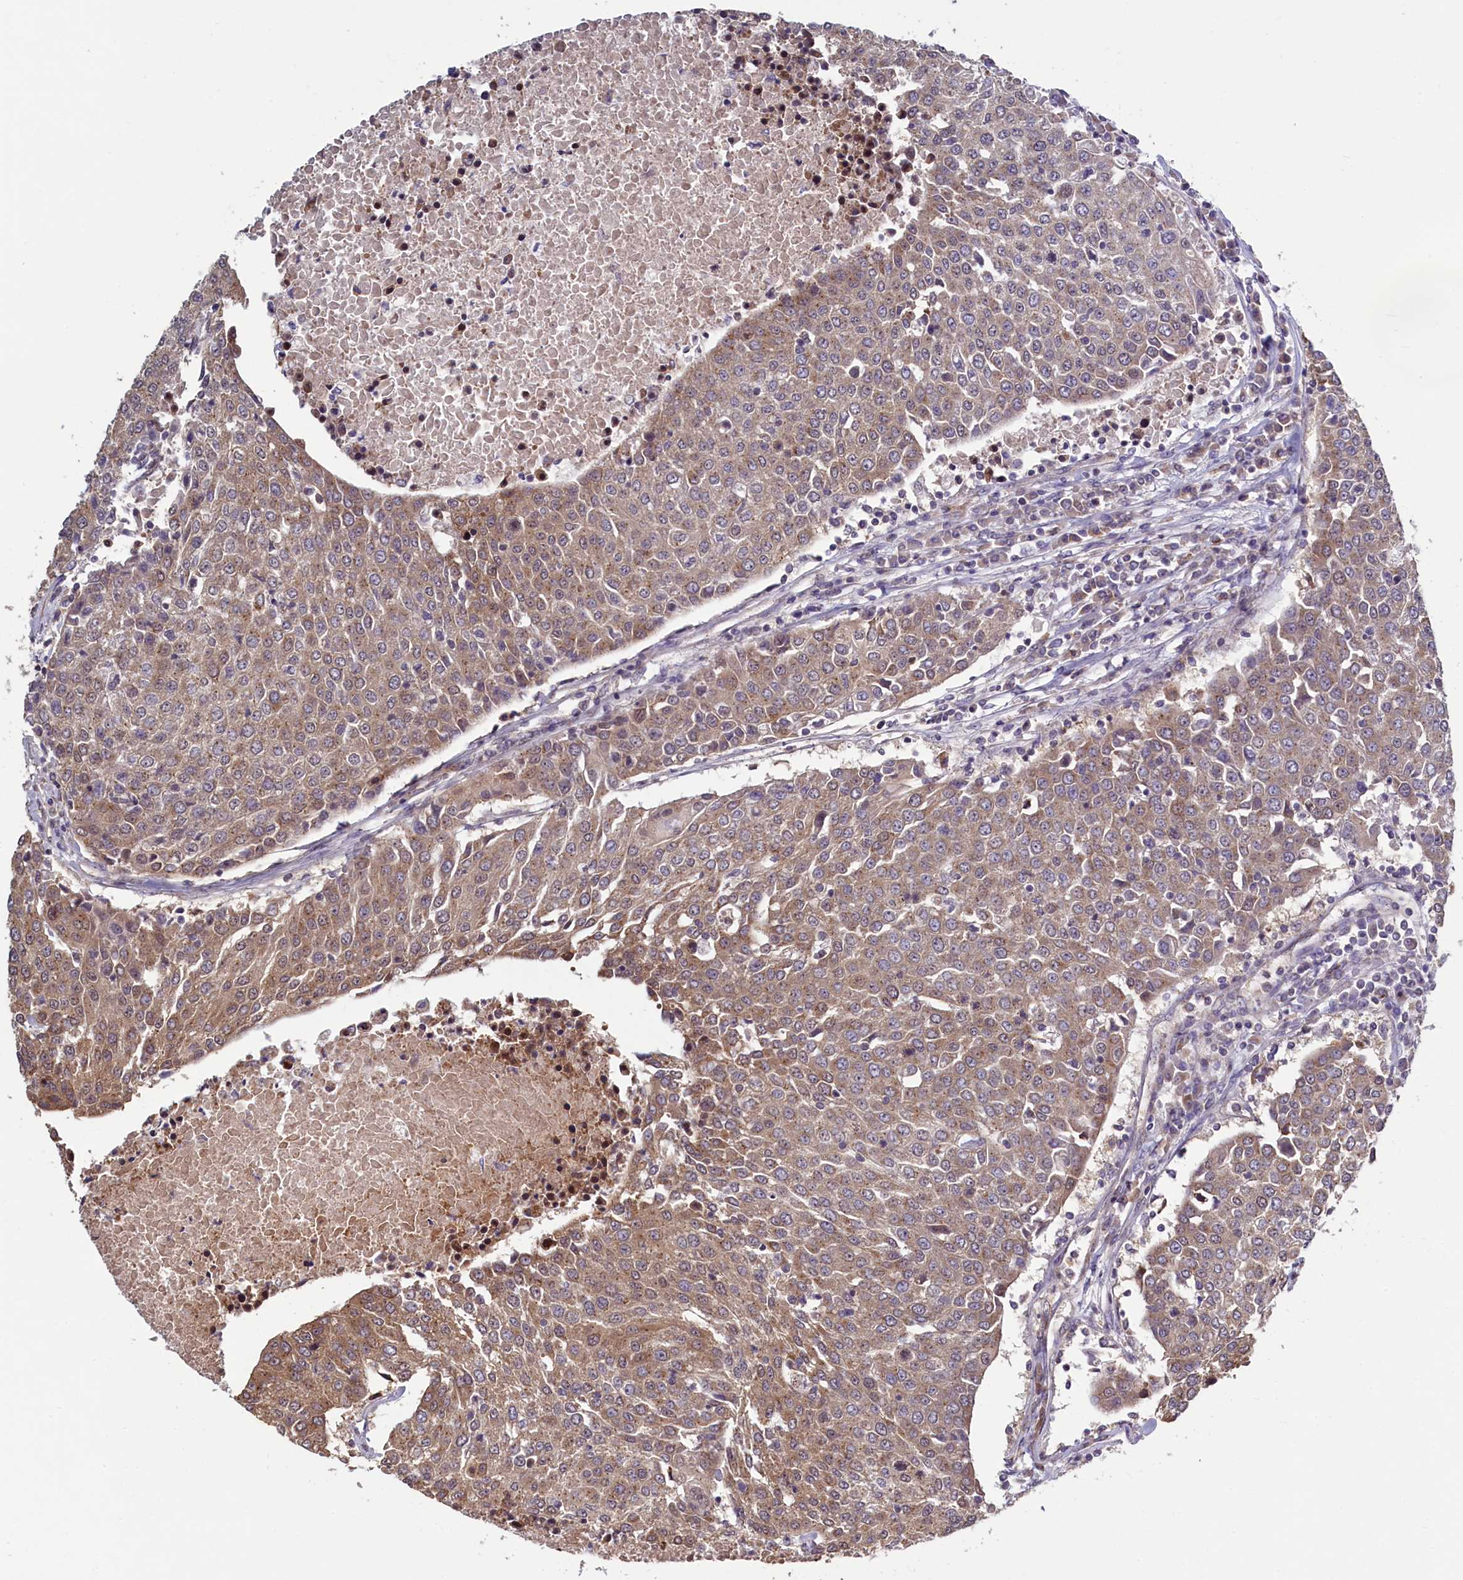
{"staining": {"intensity": "moderate", "quantity": ">75%", "location": "cytoplasmic/membranous"}, "tissue": "urothelial cancer", "cell_type": "Tumor cells", "image_type": "cancer", "snomed": [{"axis": "morphology", "description": "Urothelial carcinoma, High grade"}, {"axis": "topography", "description": "Urinary bladder"}], "caption": "High-power microscopy captured an IHC image of urothelial cancer, revealing moderate cytoplasmic/membranous expression in about >75% of tumor cells.", "gene": "SEC24C", "patient": {"sex": "female", "age": 85}}